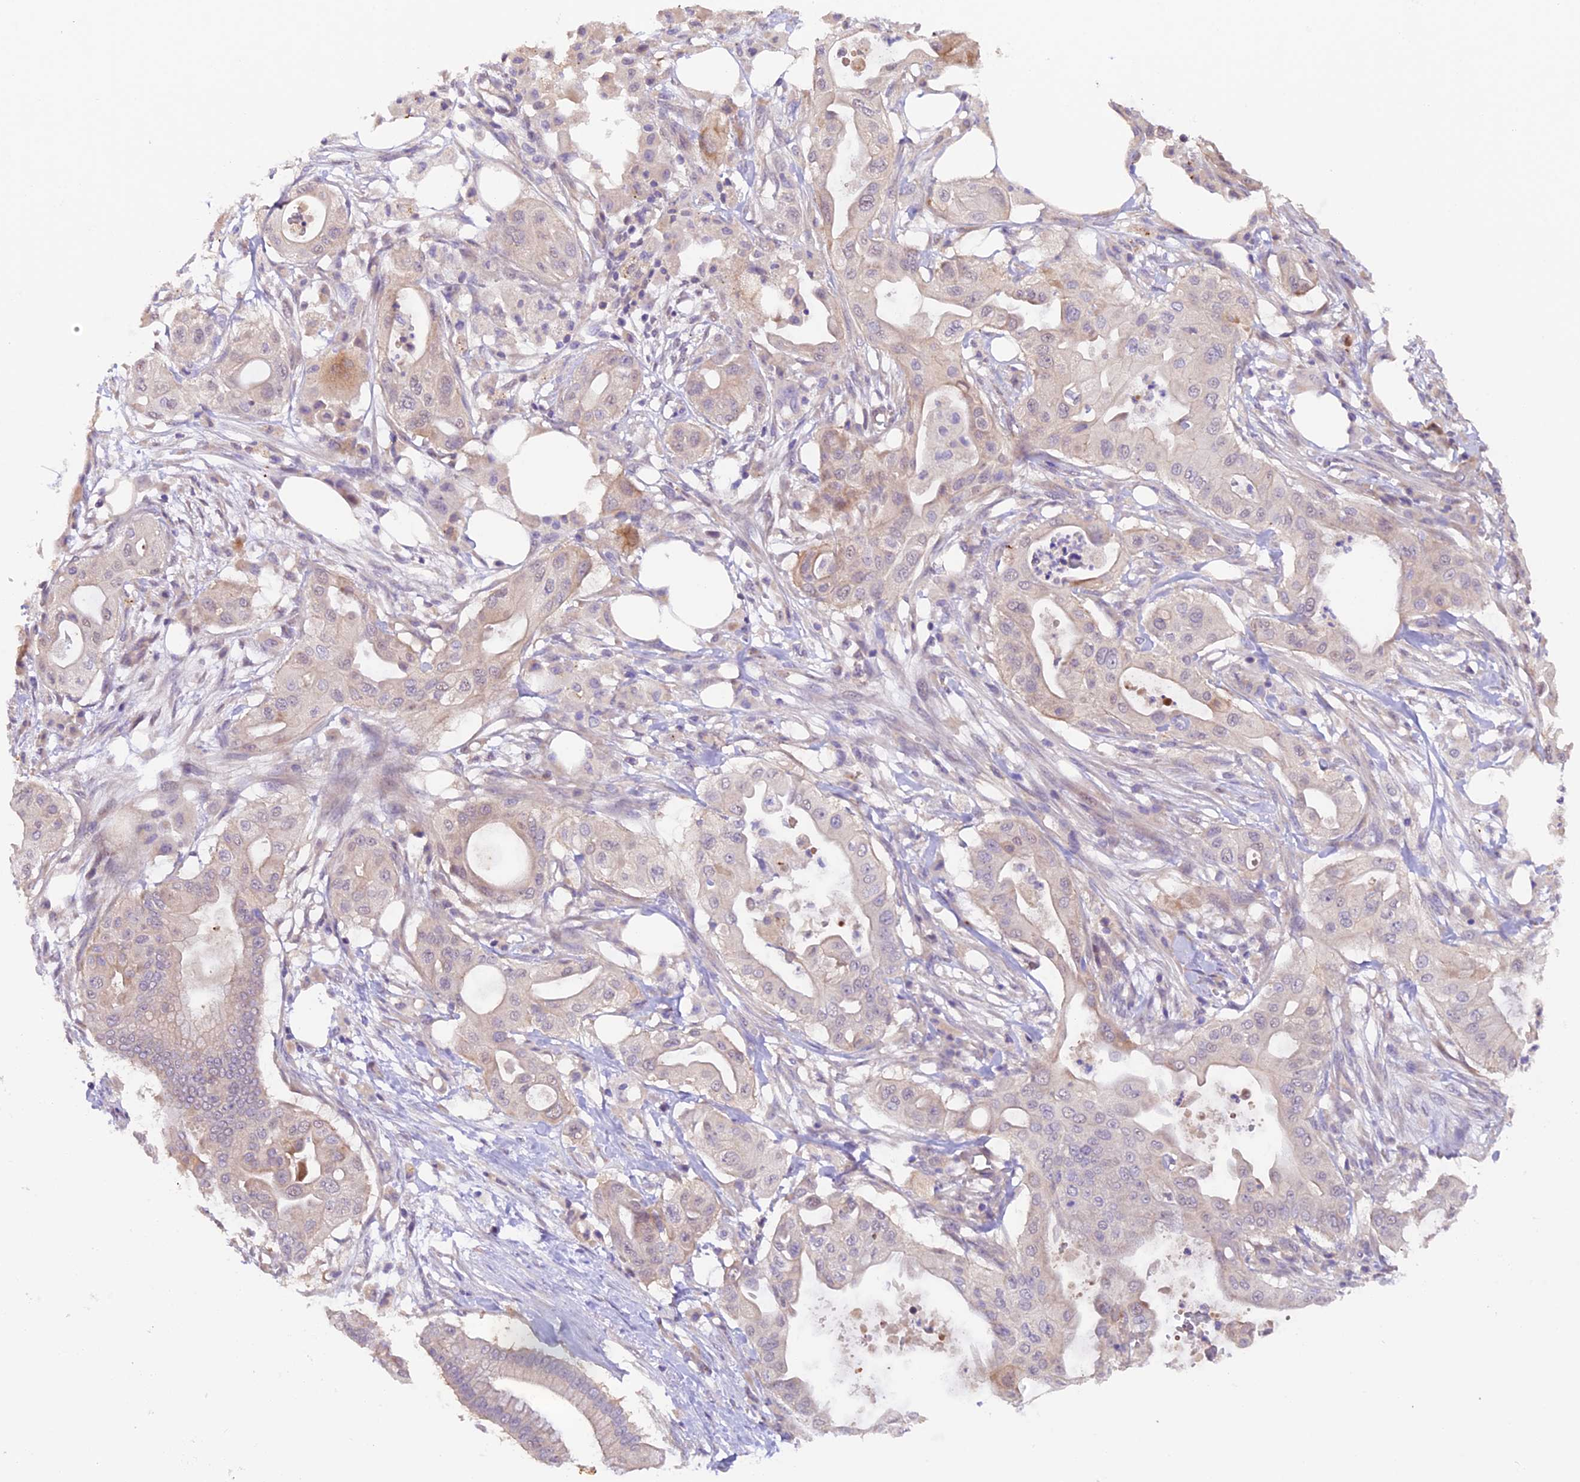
{"staining": {"intensity": "weak", "quantity": "<25%", "location": "cytoplasmic/membranous"}, "tissue": "pancreatic cancer", "cell_type": "Tumor cells", "image_type": "cancer", "snomed": [{"axis": "morphology", "description": "Adenocarcinoma, NOS"}, {"axis": "topography", "description": "Pancreas"}], "caption": "Micrograph shows no significant protein expression in tumor cells of pancreatic adenocarcinoma. Nuclei are stained in blue.", "gene": "NCK2", "patient": {"sex": "male", "age": 68}}